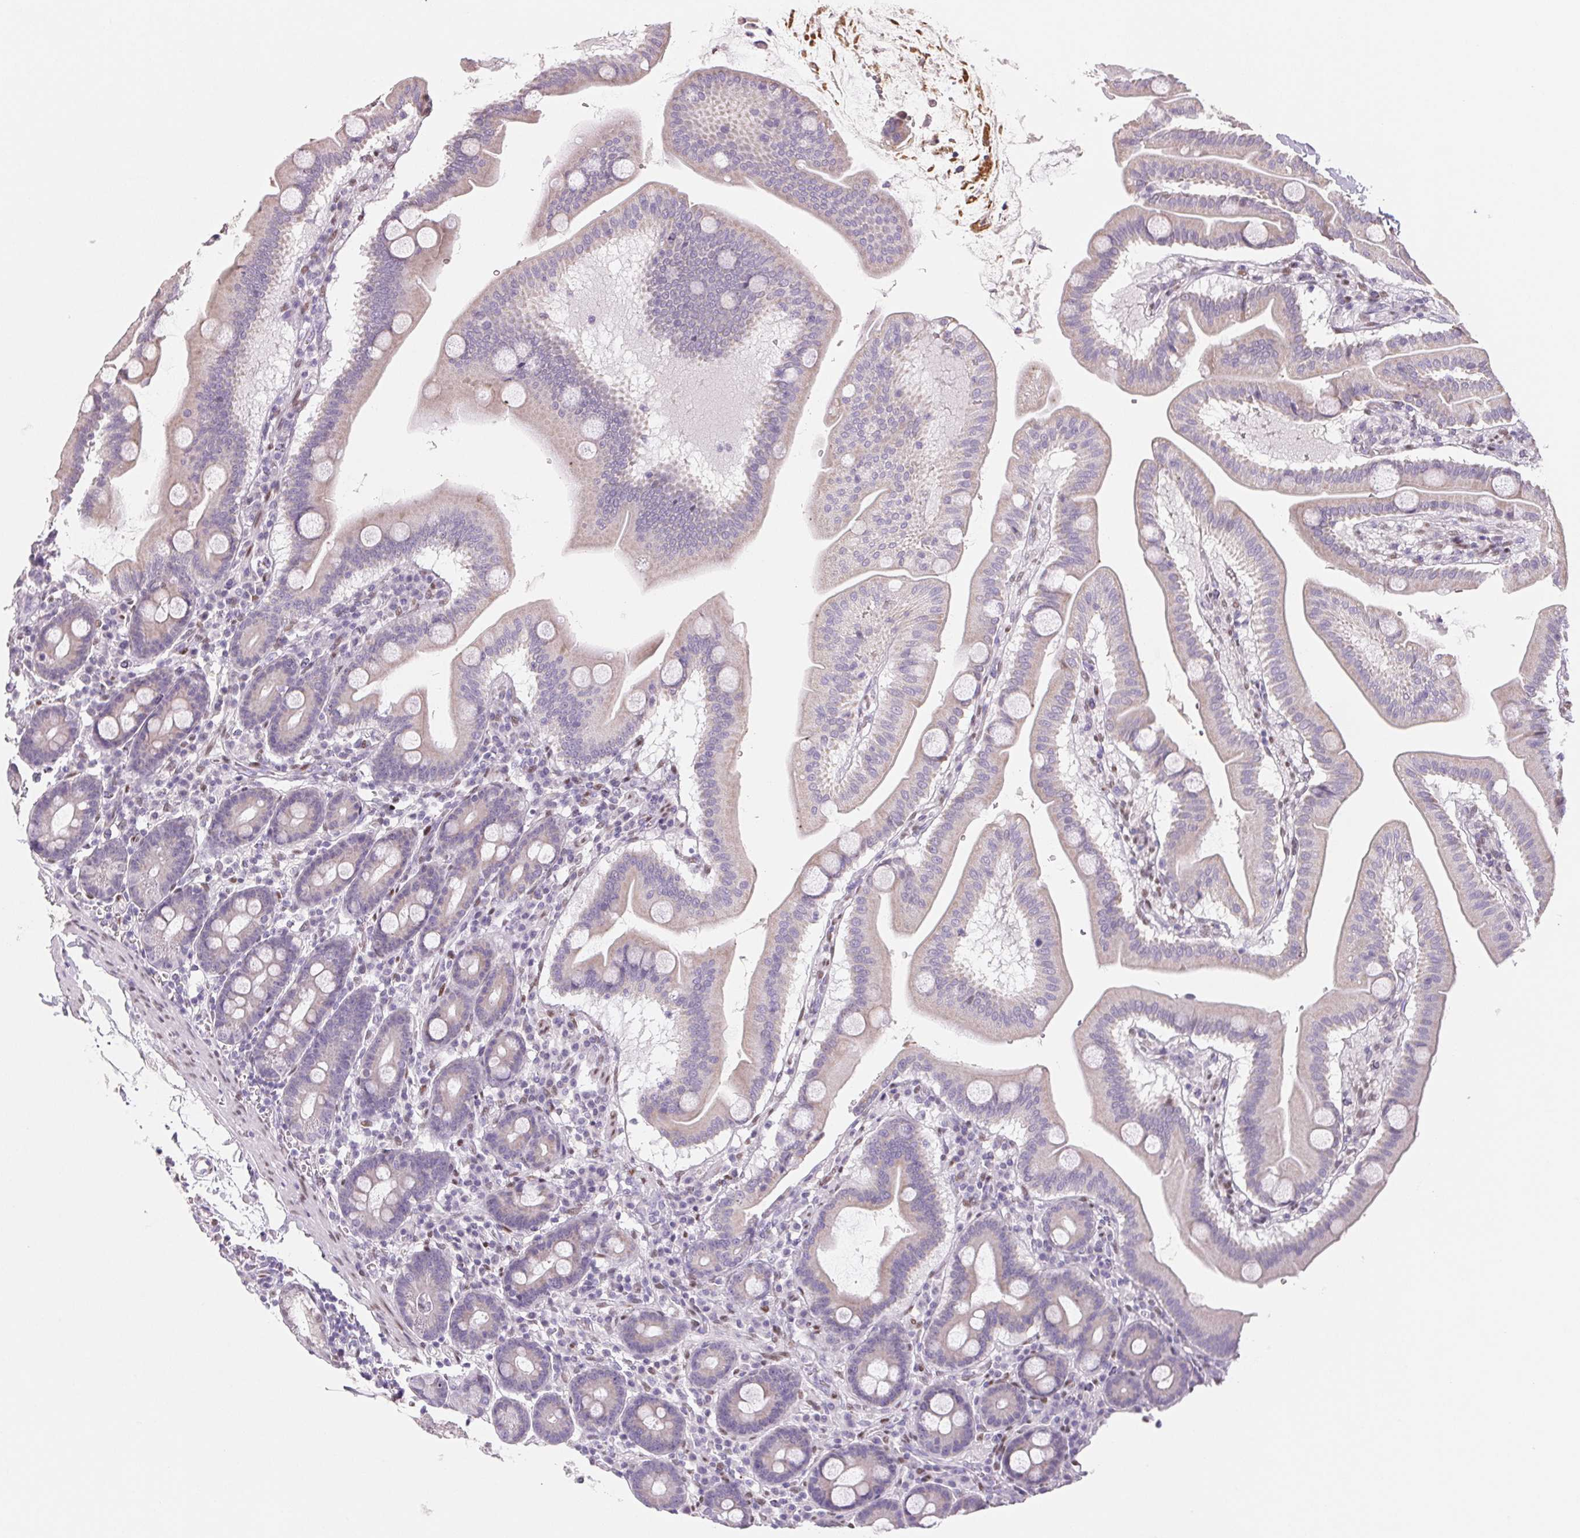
{"staining": {"intensity": "negative", "quantity": "none", "location": "none"}, "tissue": "duodenum", "cell_type": "Glandular cells", "image_type": "normal", "snomed": [{"axis": "morphology", "description": "Normal tissue, NOS"}, {"axis": "topography", "description": "Pancreas"}, {"axis": "topography", "description": "Duodenum"}], "caption": "Image shows no significant protein positivity in glandular cells of unremarkable duodenum.", "gene": "SMARCD3", "patient": {"sex": "male", "age": 59}}